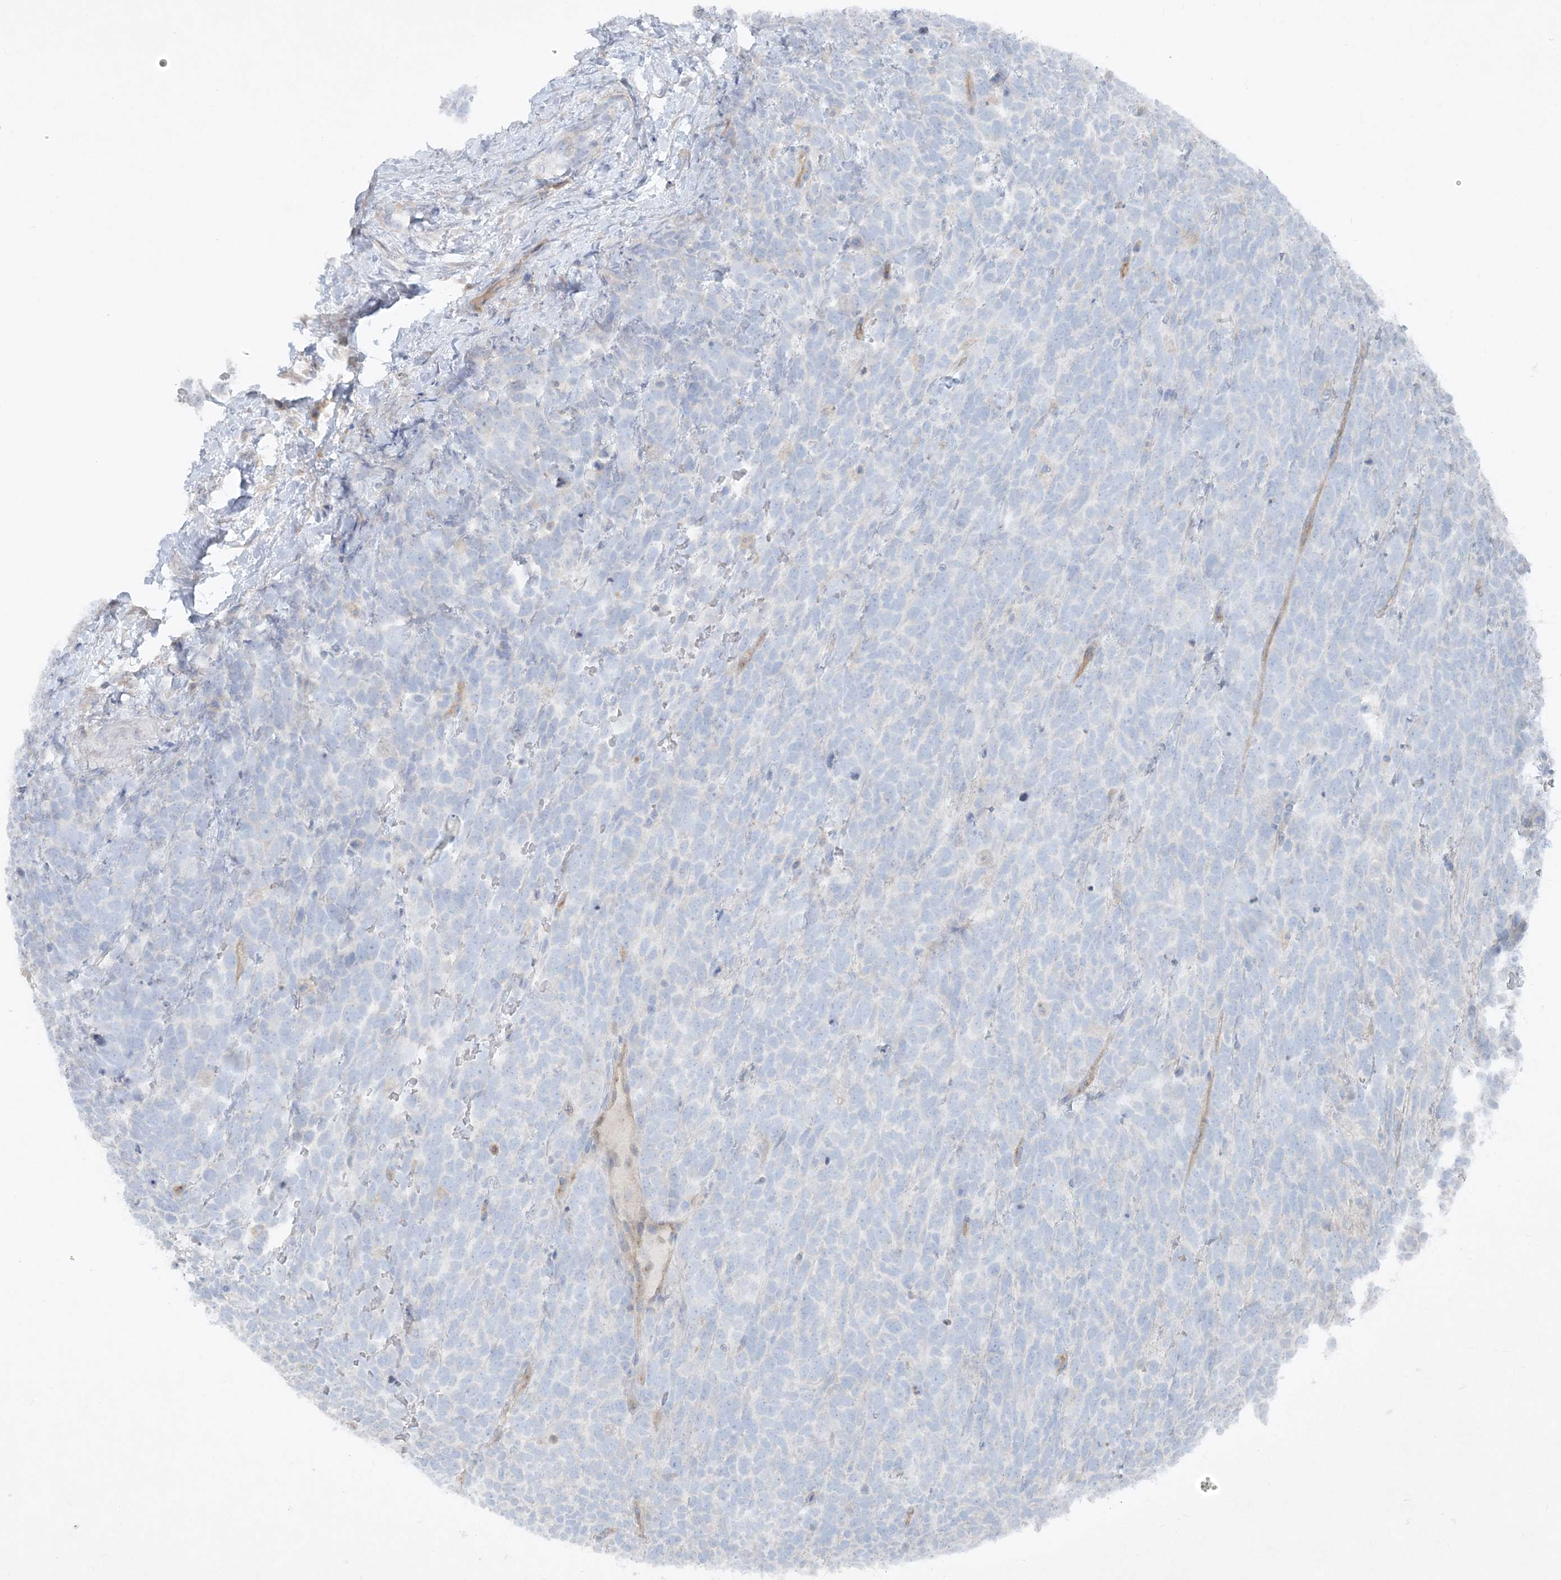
{"staining": {"intensity": "negative", "quantity": "none", "location": "none"}, "tissue": "urothelial cancer", "cell_type": "Tumor cells", "image_type": "cancer", "snomed": [{"axis": "morphology", "description": "Urothelial carcinoma, High grade"}, {"axis": "topography", "description": "Urinary bladder"}], "caption": "High magnification brightfield microscopy of urothelial carcinoma (high-grade) stained with DAB (3,3'-diaminobenzidine) (brown) and counterstained with hematoxylin (blue): tumor cells show no significant staining.", "gene": "ATP11A", "patient": {"sex": "female", "age": 82}}